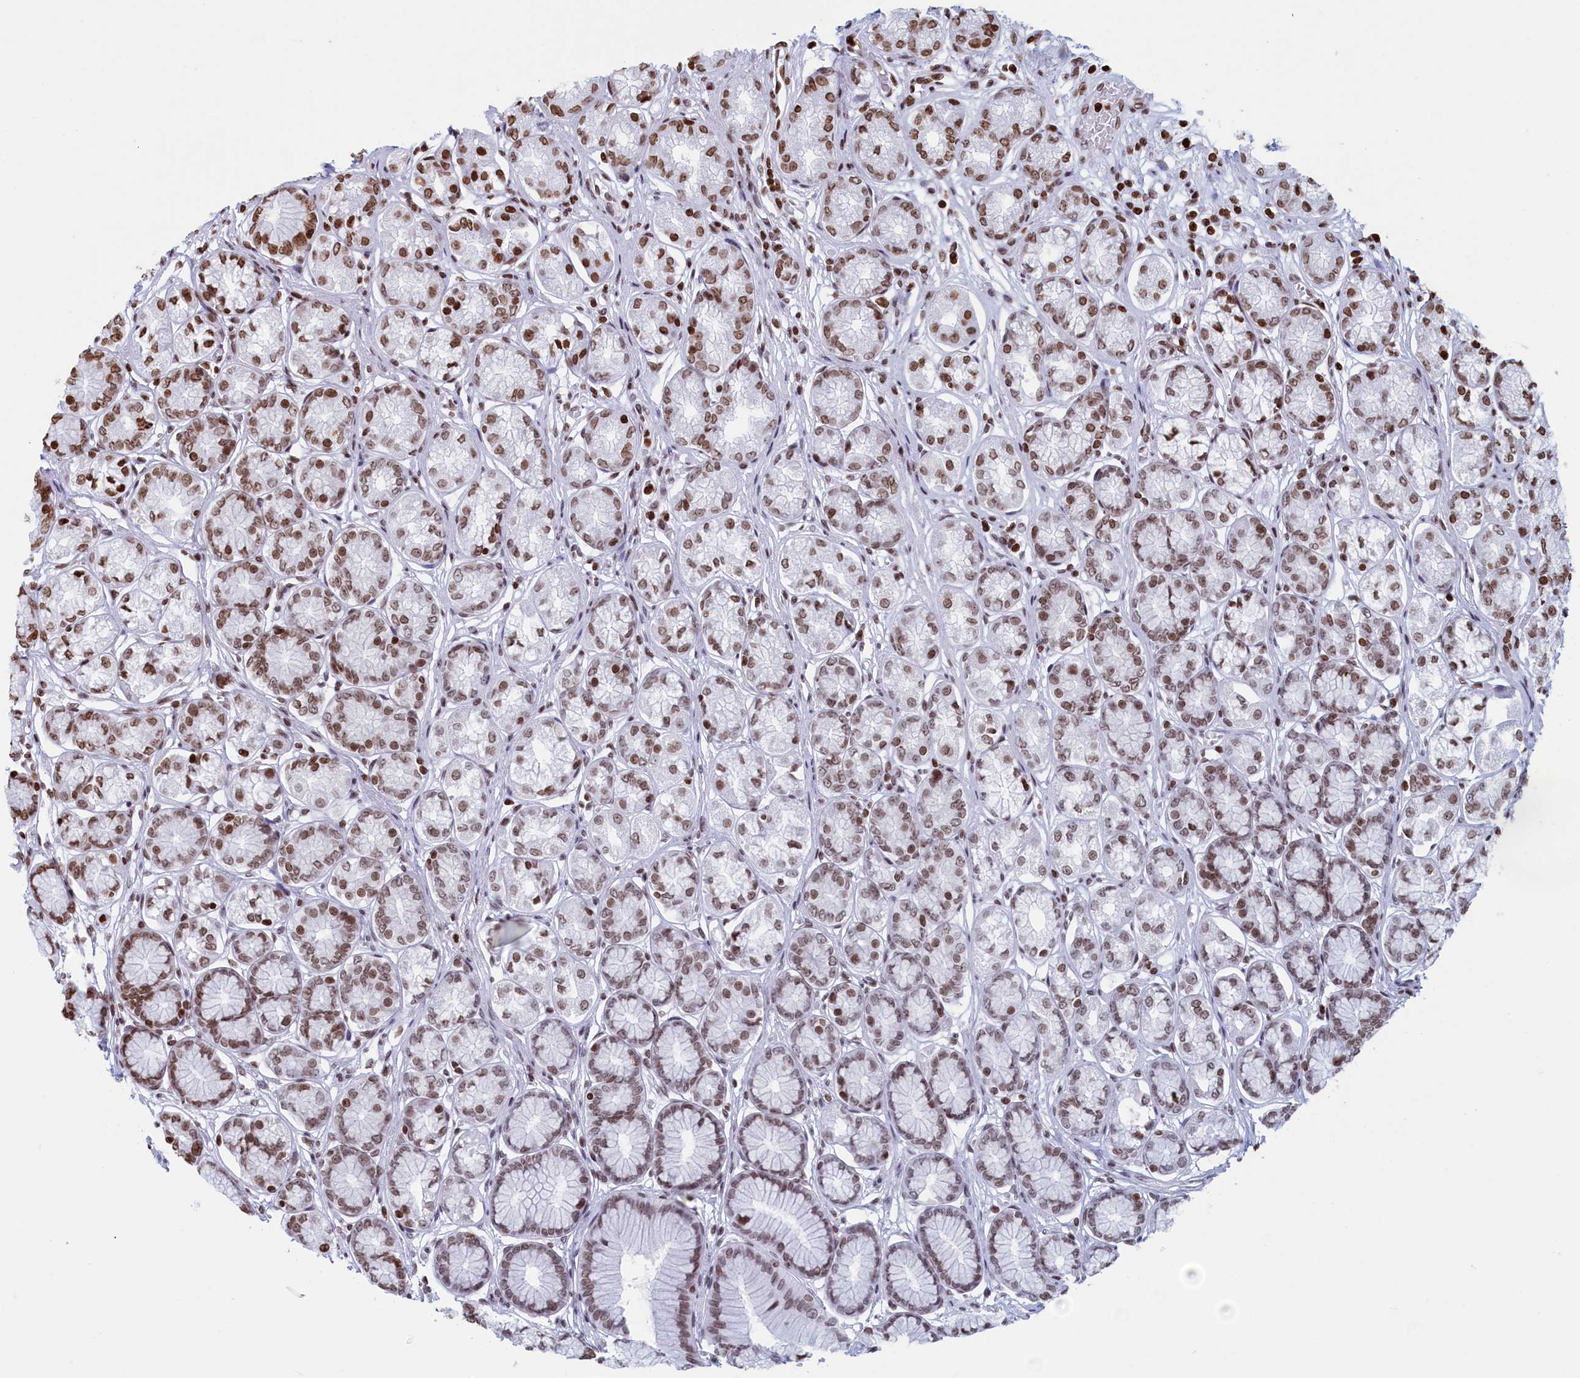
{"staining": {"intensity": "moderate", "quantity": ">75%", "location": "nuclear"}, "tissue": "stomach", "cell_type": "Glandular cells", "image_type": "normal", "snomed": [{"axis": "morphology", "description": "Normal tissue, NOS"}, {"axis": "morphology", "description": "Adenocarcinoma, NOS"}, {"axis": "morphology", "description": "Adenocarcinoma, High grade"}, {"axis": "topography", "description": "Stomach, upper"}, {"axis": "topography", "description": "Stomach"}], "caption": "Glandular cells reveal medium levels of moderate nuclear expression in about >75% of cells in normal stomach. Nuclei are stained in blue.", "gene": "APOBEC3A", "patient": {"sex": "female", "age": 65}}